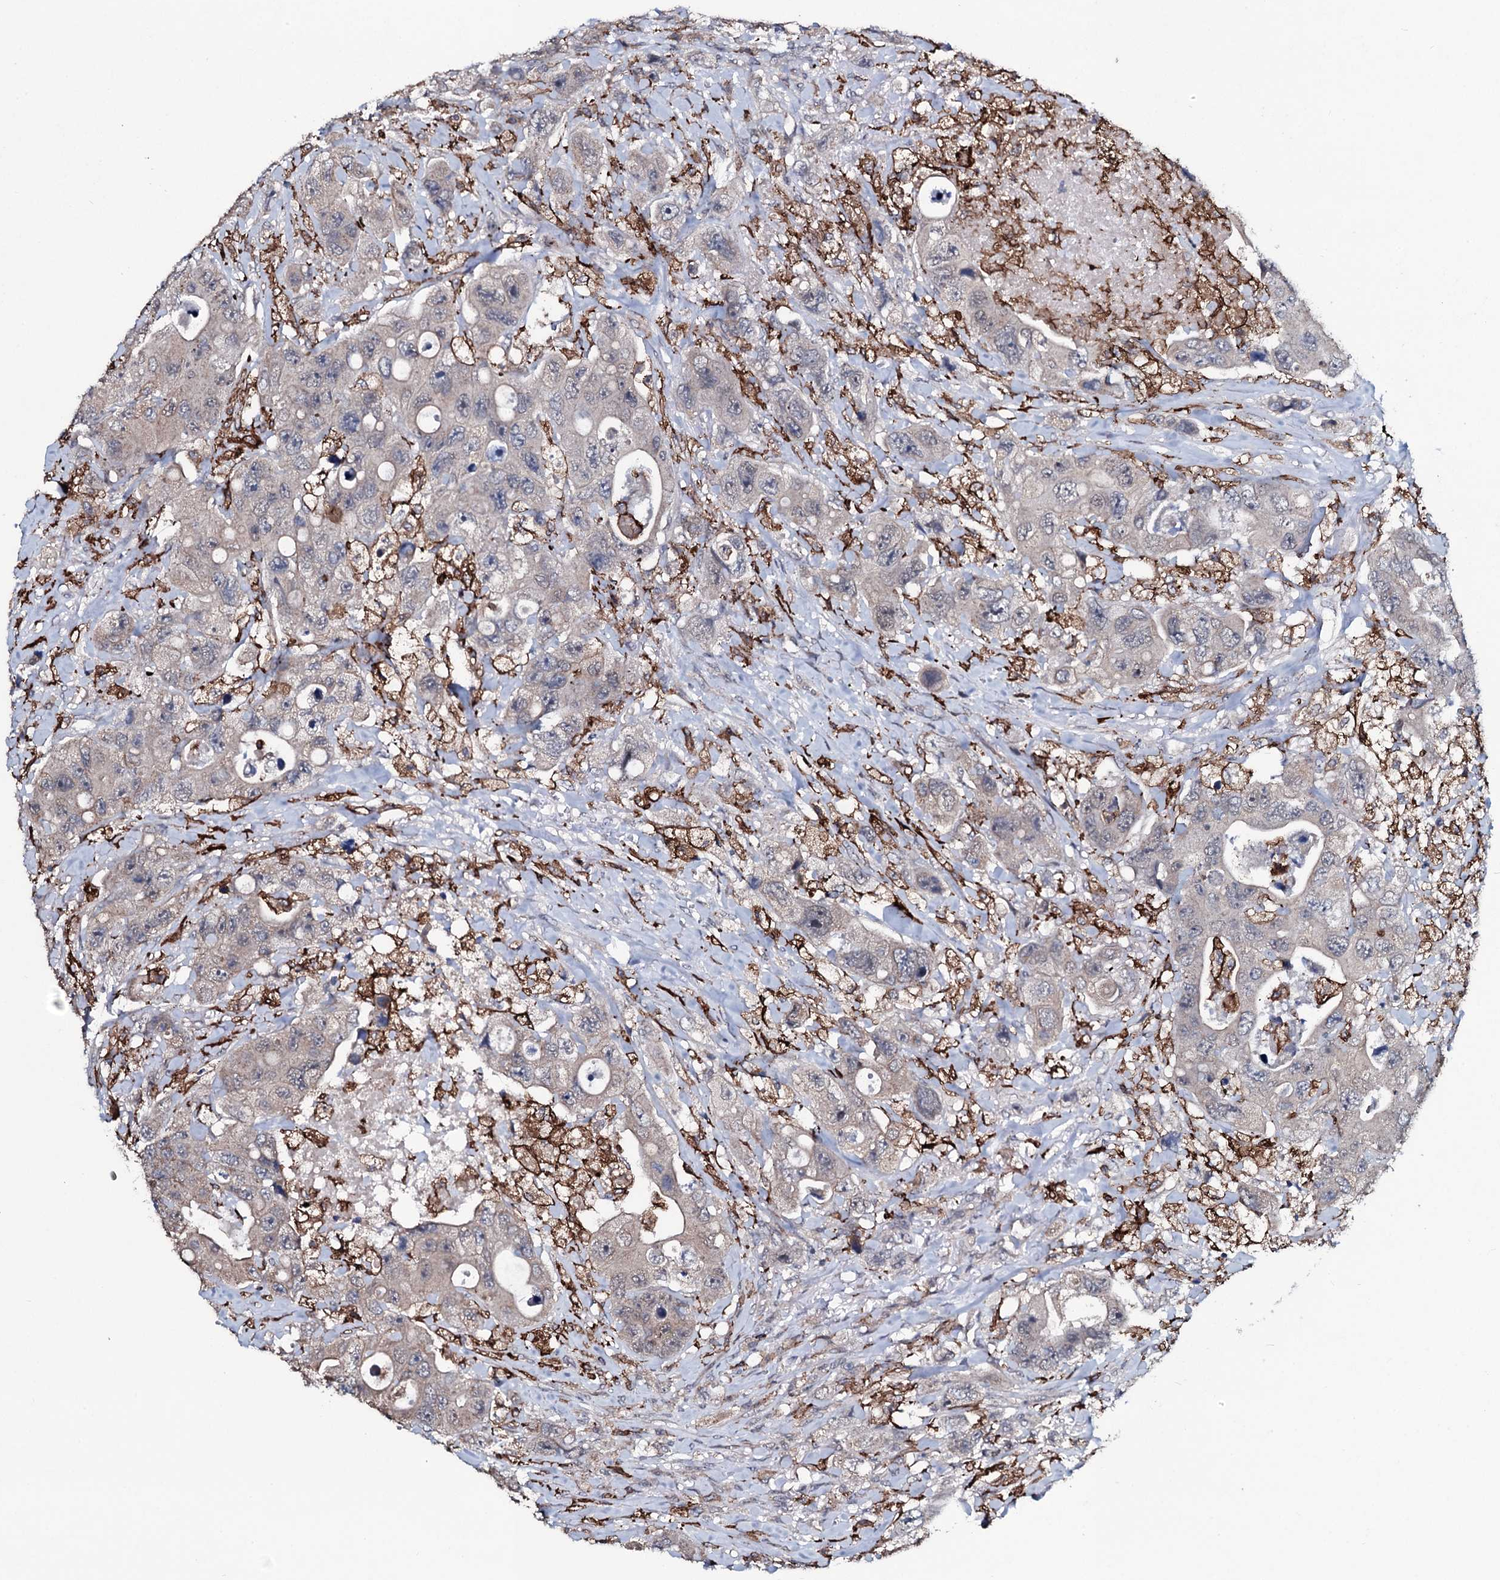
{"staining": {"intensity": "negative", "quantity": "none", "location": "none"}, "tissue": "colorectal cancer", "cell_type": "Tumor cells", "image_type": "cancer", "snomed": [{"axis": "morphology", "description": "Adenocarcinoma, NOS"}, {"axis": "topography", "description": "Colon"}], "caption": "Photomicrograph shows no significant protein positivity in tumor cells of colorectal adenocarcinoma.", "gene": "OGFOD2", "patient": {"sex": "female", "age": 46}}